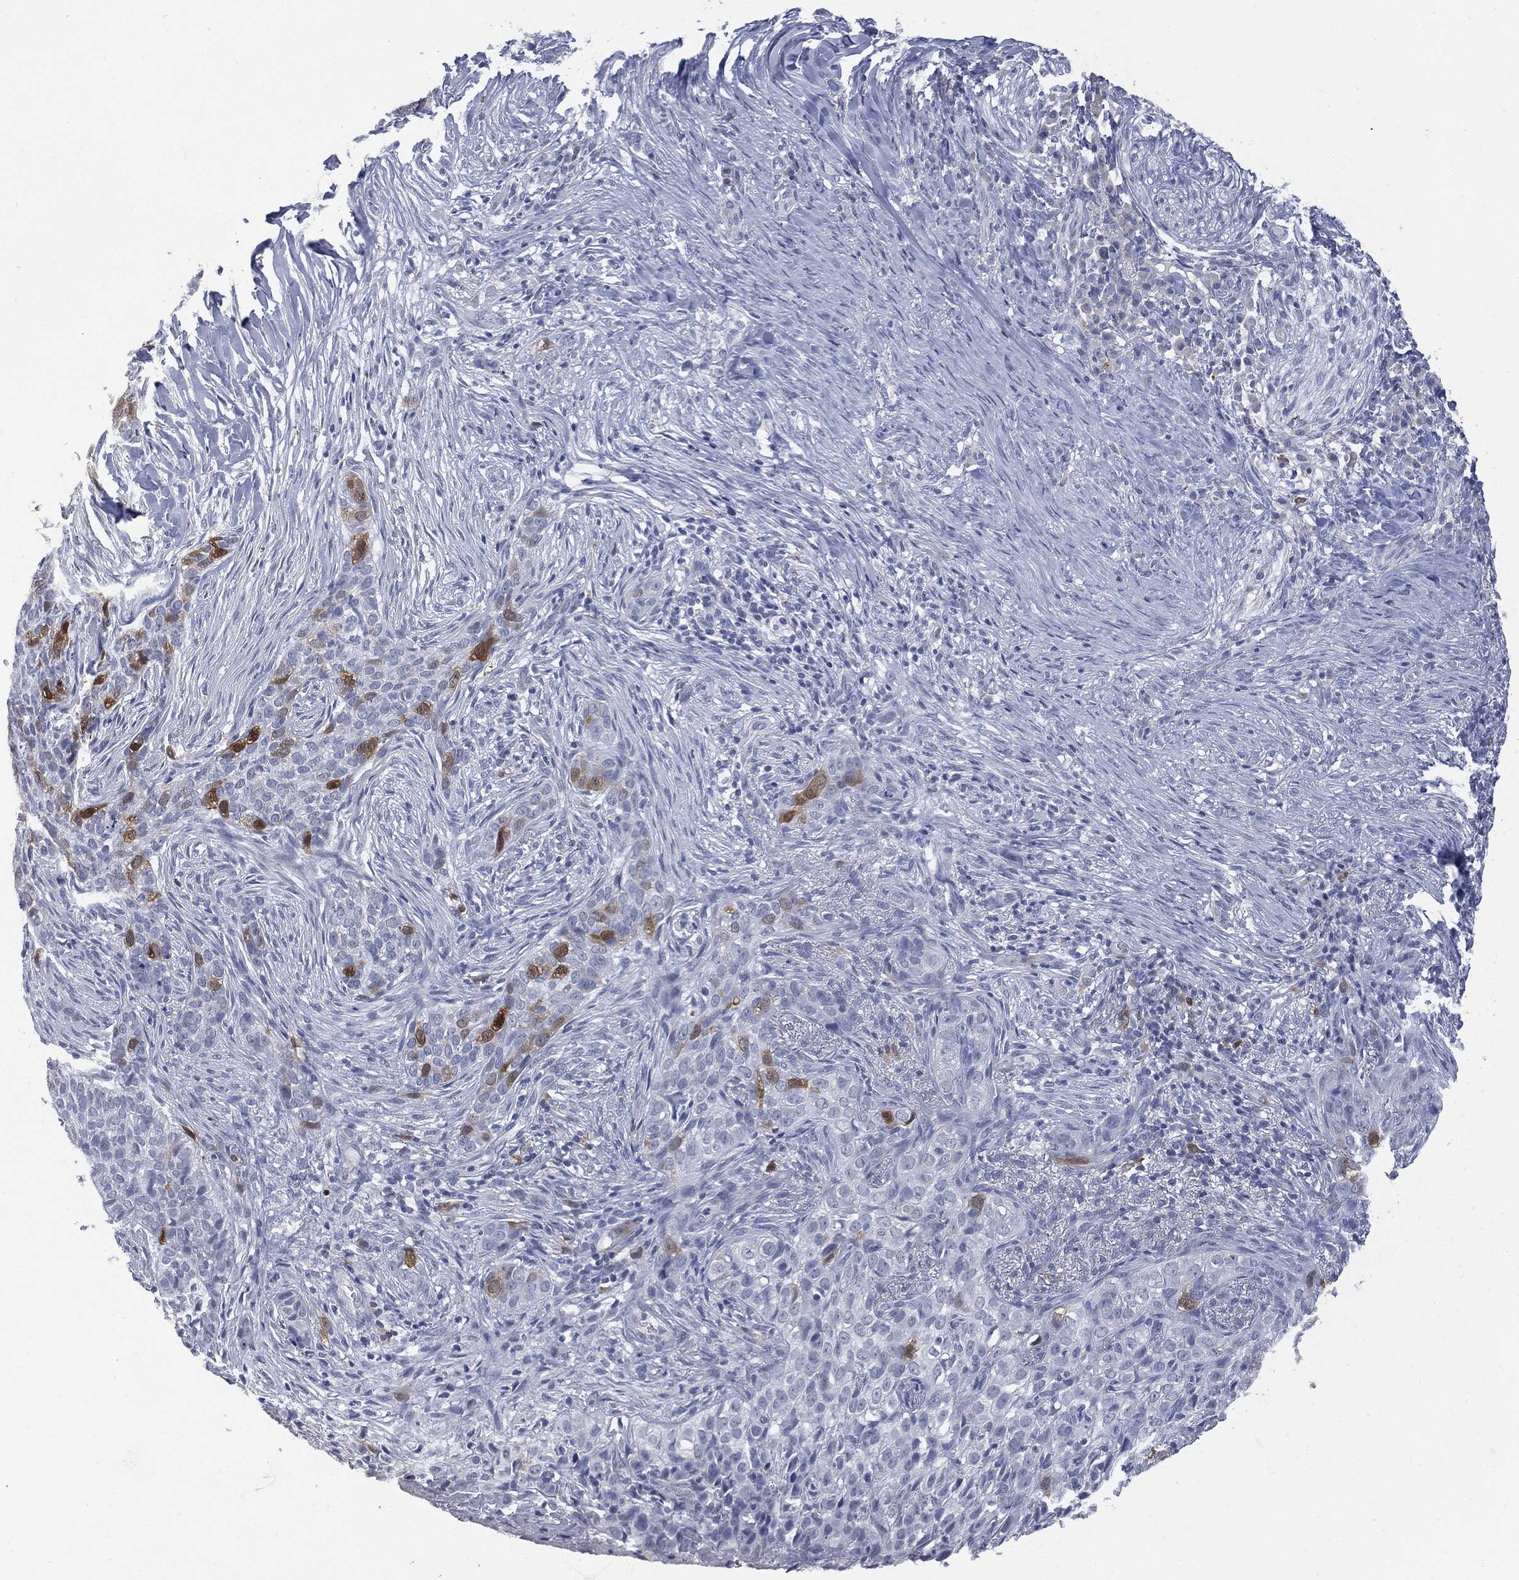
{"staining": {"intensity": "strong", "quantity": "<25%", "location": "cytoplasmic/membranous"}, "tissue": "skin cancer", "cell_type": "Tumor cells", "image_type": "cancer", "snomed": [{"axis": "morphology", "description": "Squamous cell carcinoma, NOS"}, {"axis": "topography", "description": "Skin"}], "caption": "Human squamous cell carcinoma (skin) stained with a protein marker exhibits strong staining in tumor cells.", "gene": "UBE2C", "patient": {"sex": "male", "age": 88}}